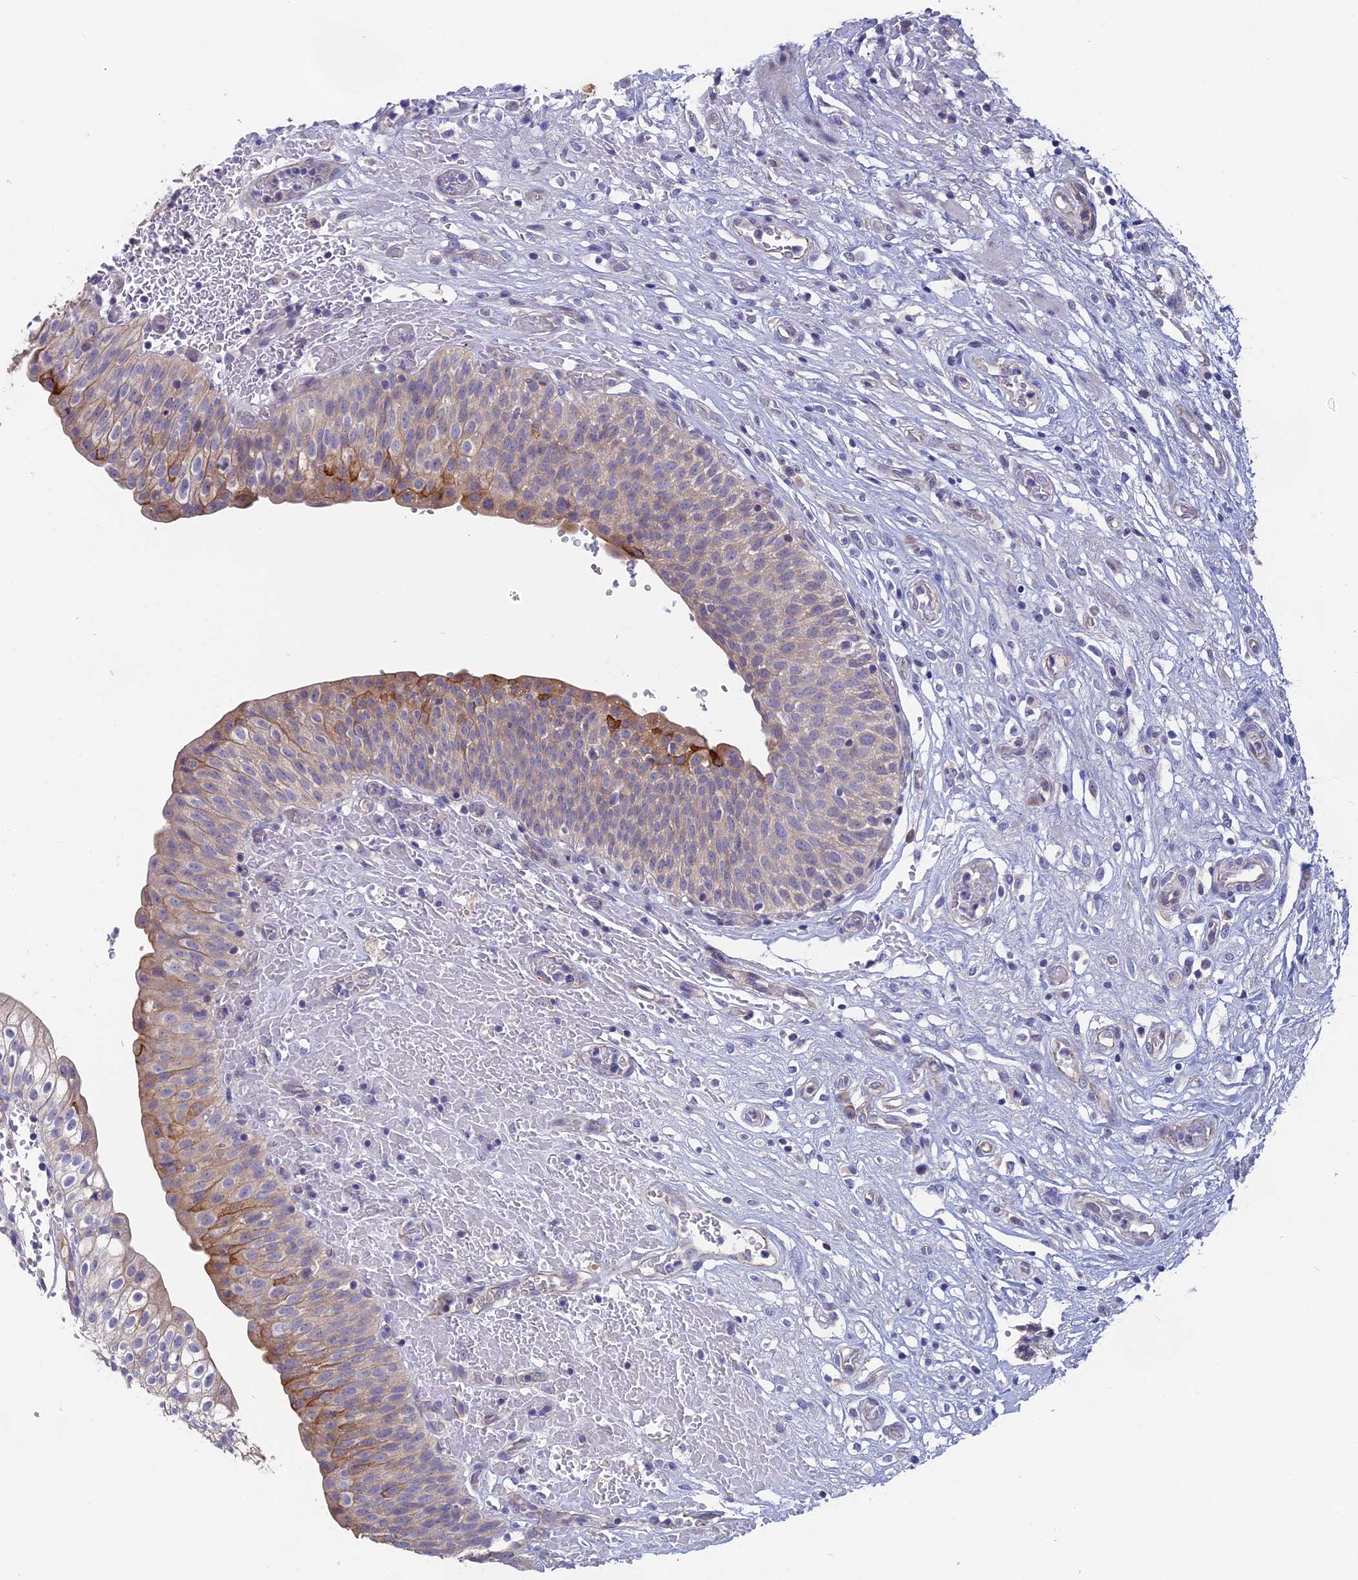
{"staining": {"intensity": "moderate", "quantity": "<25%", "location": "cytoplasmic/membranous"}, "tissue": "urinary bladder", "cell_type": "Urothelial cells", "image_type": "normal", "snomed": [{"axis": "morphology", "description": "Normal tissue, NOS"}, {"axis": "topography", "description": "Urinary bladder"}], "caption": "Immunohistochemical staining of unremarkable urinary bladder demonstrates moderate cytoplasmic/membranous protein positivity in approximately <25% of urothelial cells.", "gene": "TENT4B", "patient": {"sex": "male", "age": 55}}